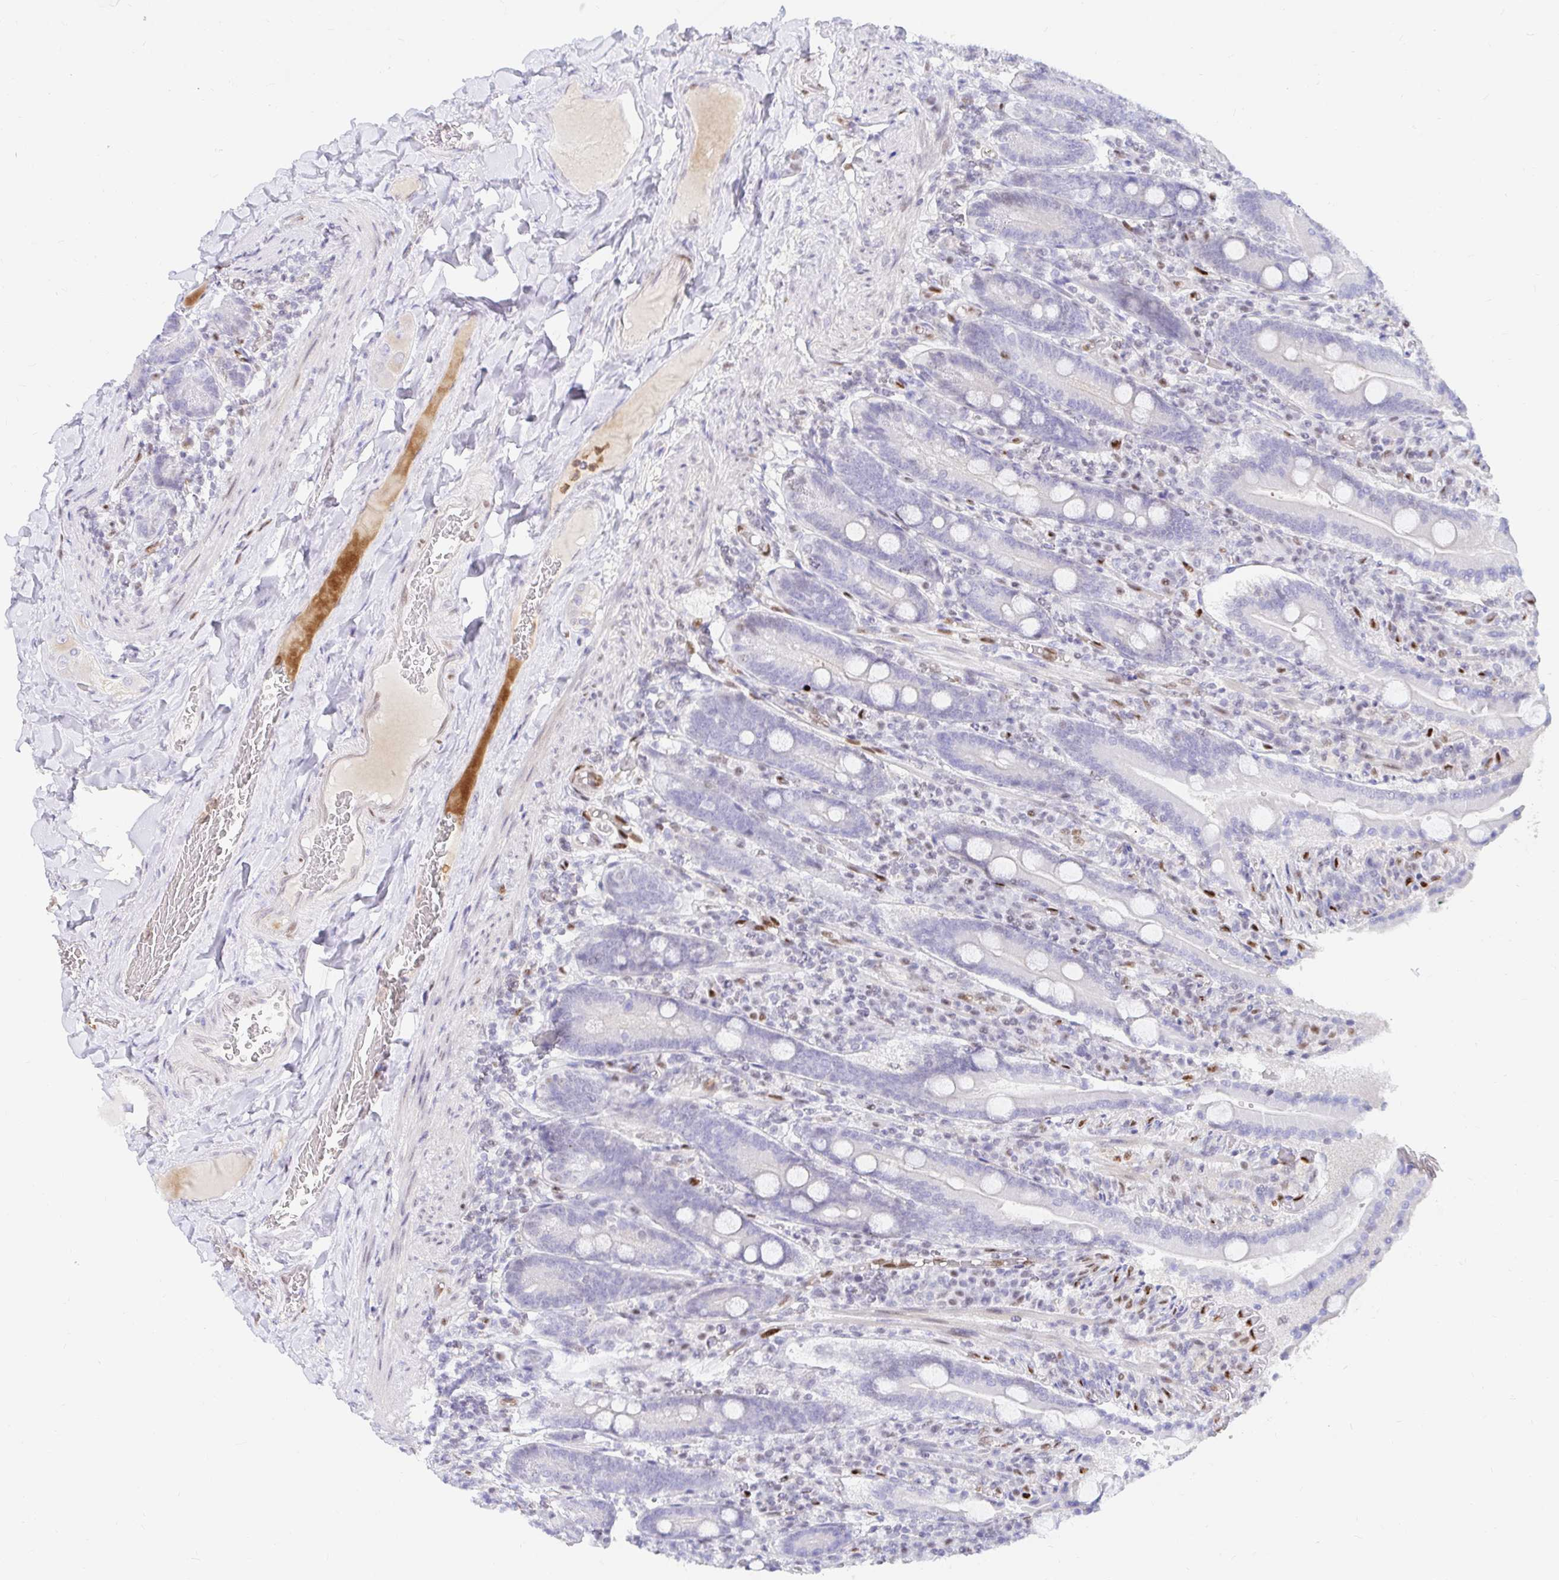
{"staining": {"intensity": "negative", "quantity": "none", "location": "none"}, "tissue": "duodenum", "cell_type": "Glandular cells", "image_type": "normal", "snomed": [{"axis": "morphology", "description": "Normal tissue, NOS"}, {"axis": "topography", "description": "Duodenum"}], "caption": "The micrograph displays no significant staining in glandular cells of duodenum.", "gene": "HINFP", "patient": {"sex": "female", "age": 62}}